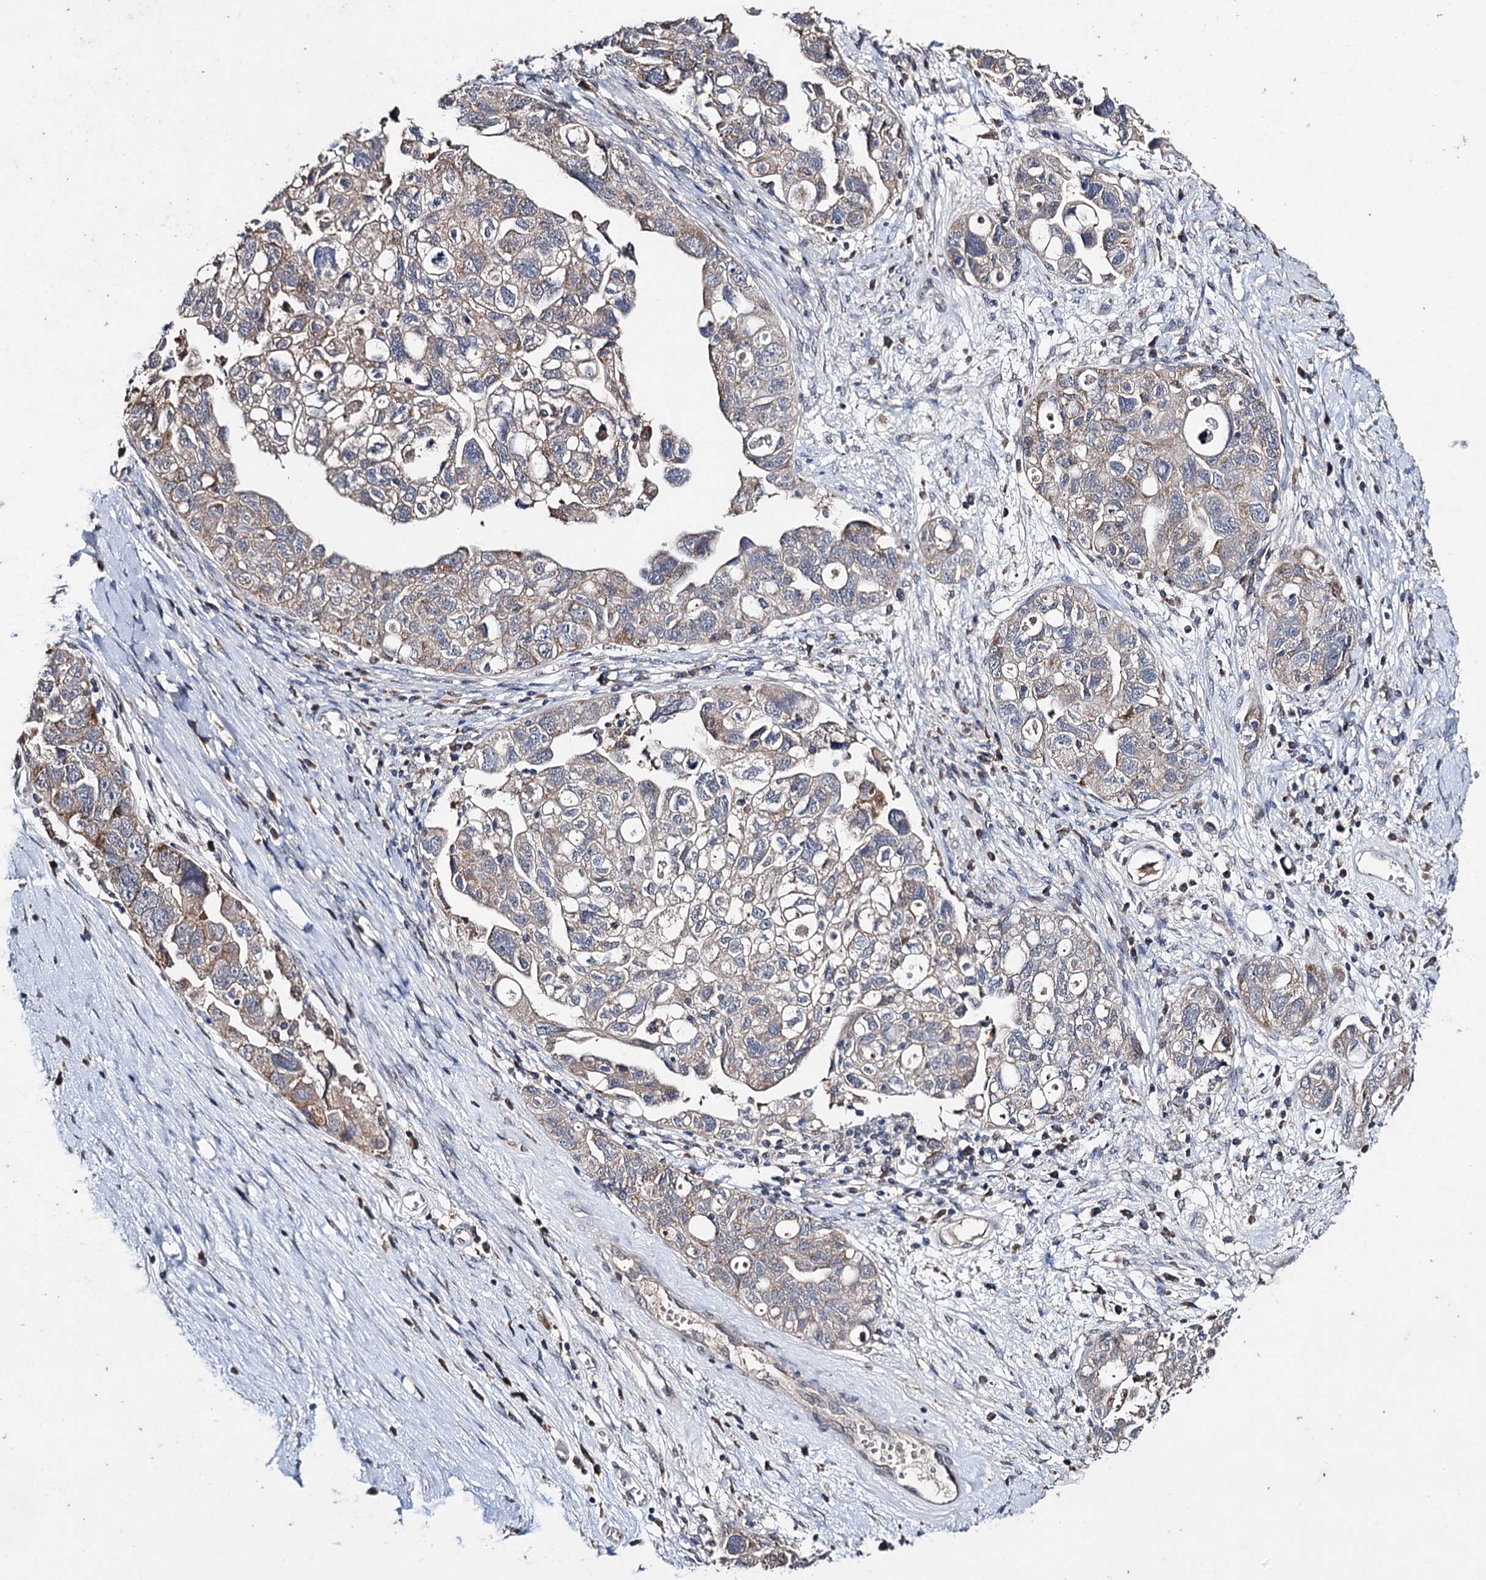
{"staining": {"intensity": "weak", "quantity": ">75%", "location": "cytoplasmic/membranous"}, "tissue": "ovarian cancer", "cell_type": "Tumor cells", "image_type": "cancer", "snomed": [{"axis": "morphology", "description": "Carcinoma, NOS"}, {"axis": "morphology", "description": "Cystadenocarcinoma, serous, NOS"}, {"axis": "topography", "description": "Ovary"}], "caption": "Protein staining demonstrates weak cytoplasmic/membranous staining in approximately >75% of tumor cells in ovarian cancer (serous cystadenocarcinoma).", "gene": "CLPB", "patient": {"sex": "female", "age": 69}}